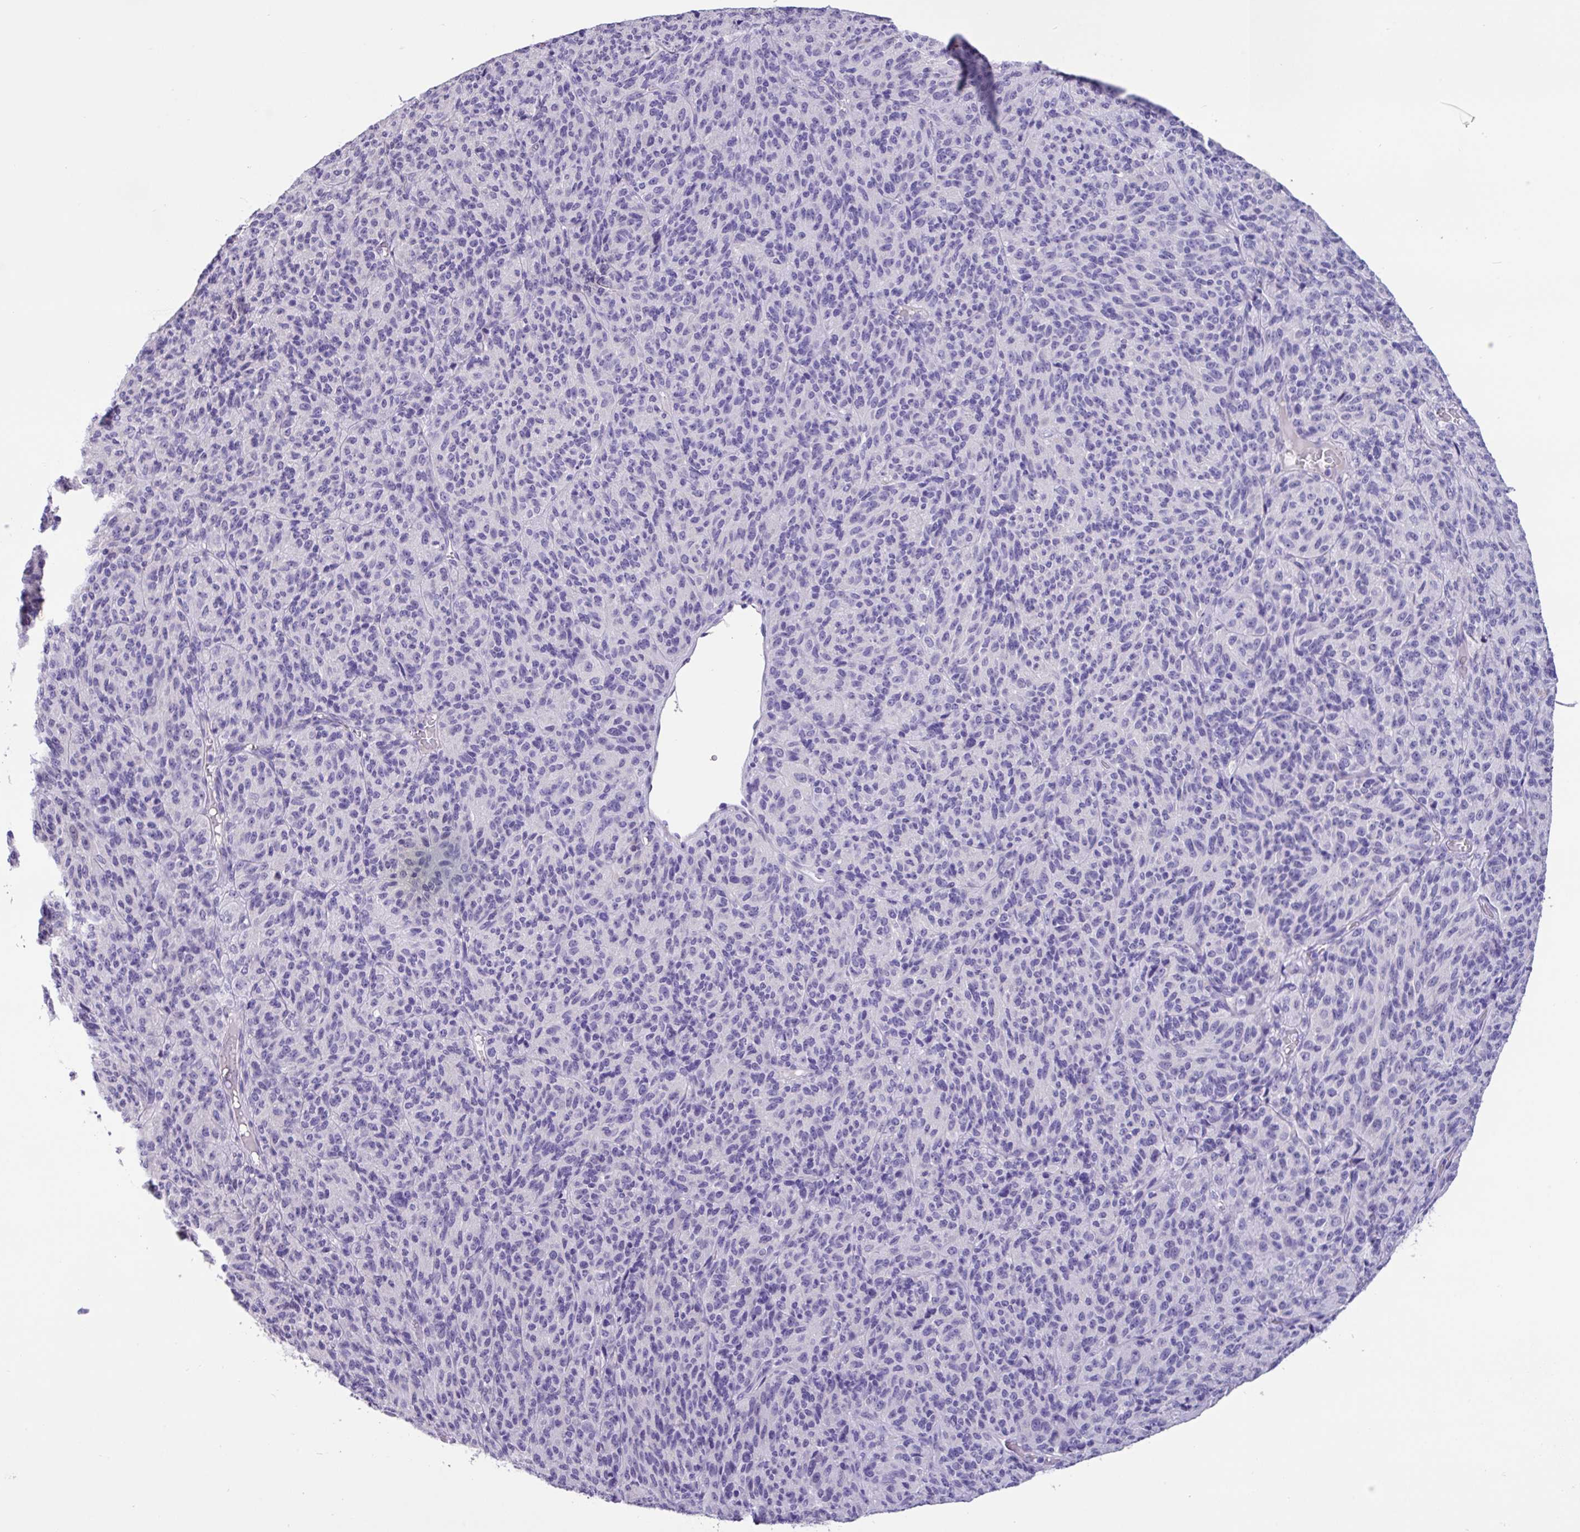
{"staining": {"intensity": "negative", "quantity": "none", "location": "none"}, "tissue": "melanoma", "cell_type": "Tumor cells", "image_type": "cancer", "snomed": [{"axis": "morphology", "description": "Malignant melanoma, Metastatic site"}, {"axis": "topography", "description": "Brain"}], "caption": "Melanoma was stained to show a protein in brown. There is no significant positivity in tumor cells. (Stains: DAB (3,3'-diaminobenzidine) immunohistochemistry with hematoxylin counter stain, Microscopy: brightfield microscopy at high magnification).", "gene": "EPCAM", "patient": {"sex": "female", "age": 56}}